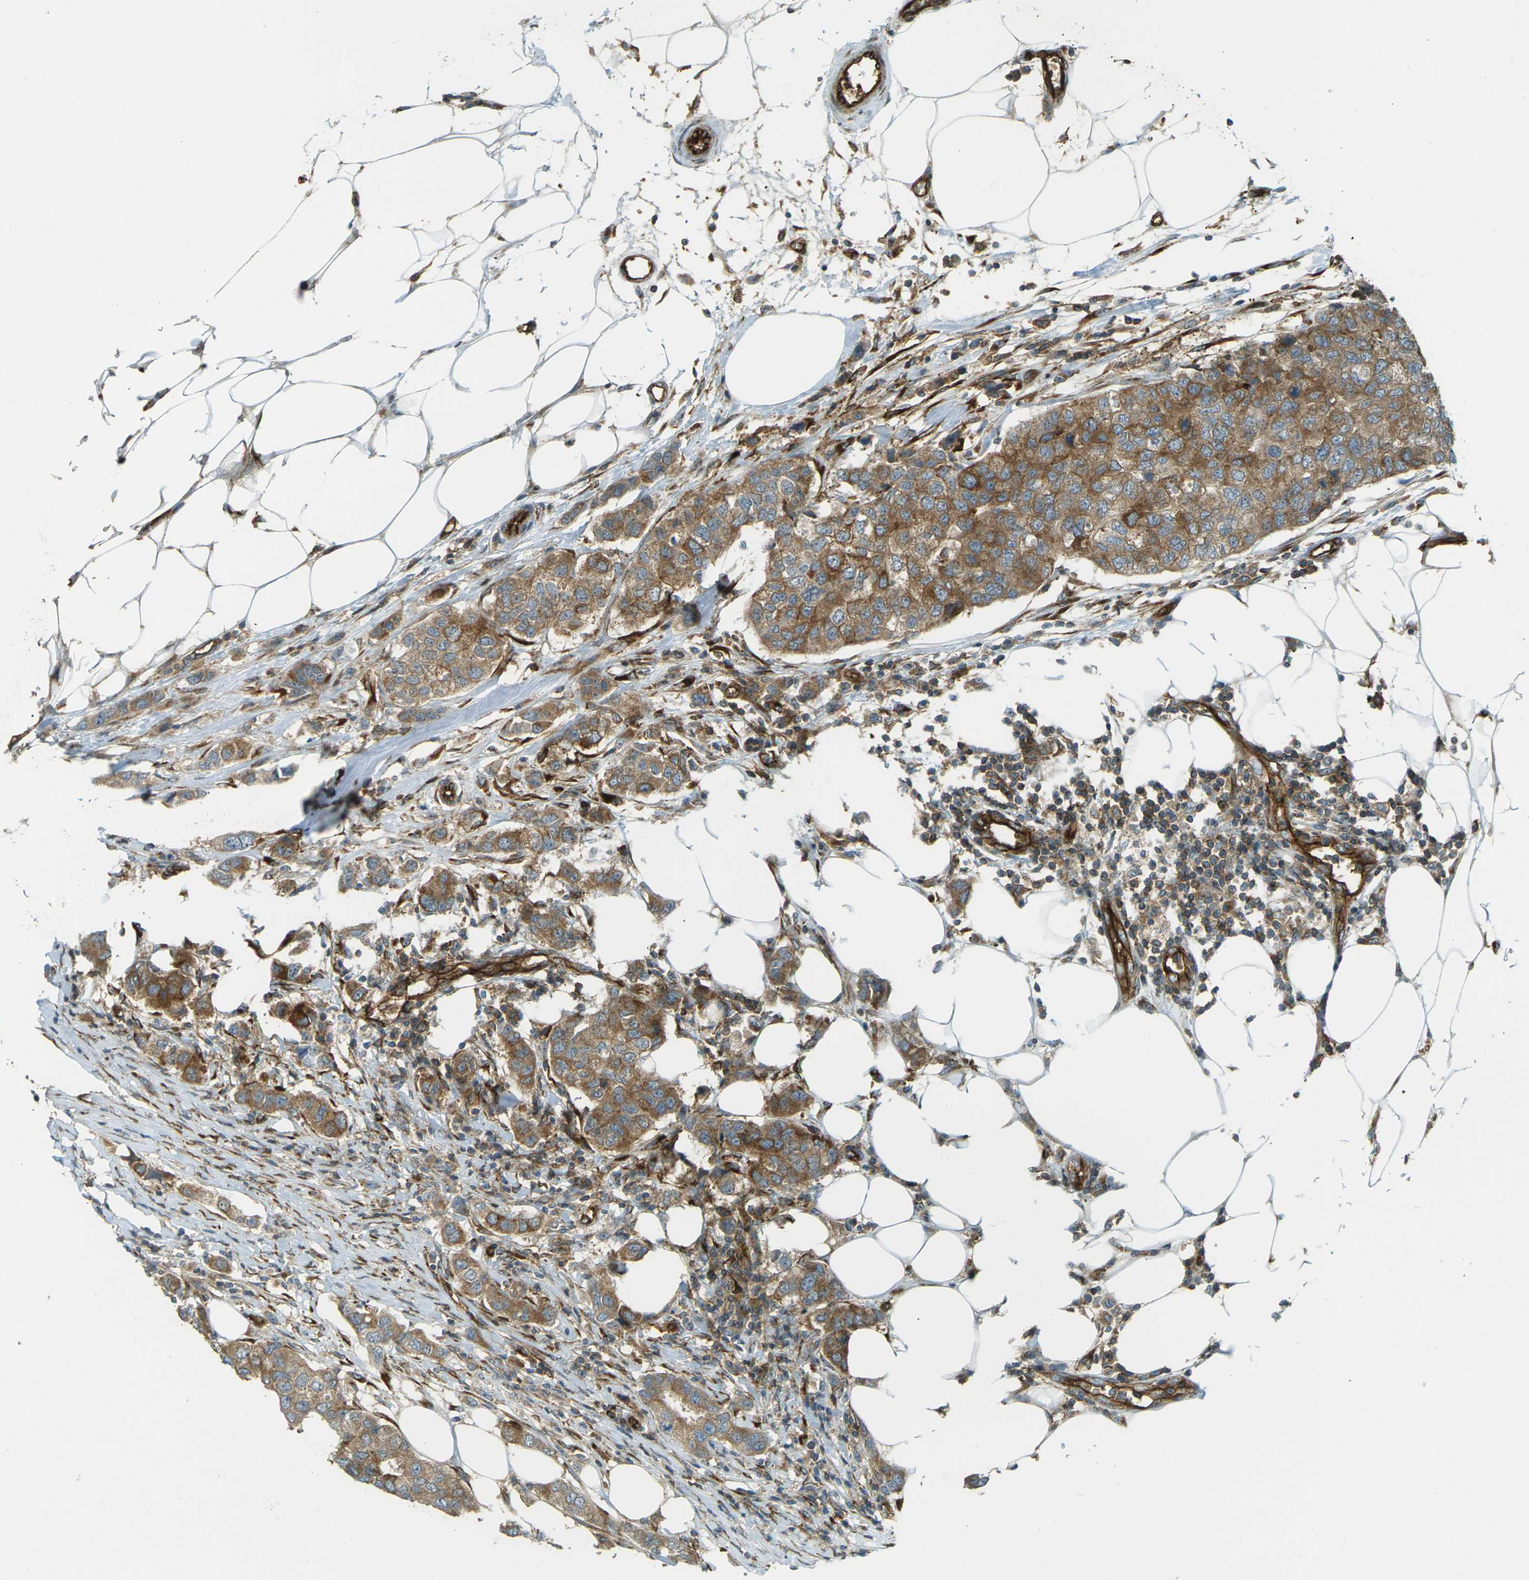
{"staining": {"intensity": "moderate", "quantity": ">75%", "location": "cytoplasmic/membranous"}, "tissue": "breast cancer", "cell_type": "Tumor cells", "image_type": "cancer", "snomed": [{"axis": "morphology", "description": "Duct carcinoma"}, {"axis": "topography", "description": "Breast"}], "caption": "The photomicrograph shows immunohistochemical staining of breast cancer (intraductal carcinoma). There is moderate cytoplasmic/membranous expression is present in about >75% of tumor cells.", "gene": "S1PR1", "patient": {"sex": "female", "age": 50}}